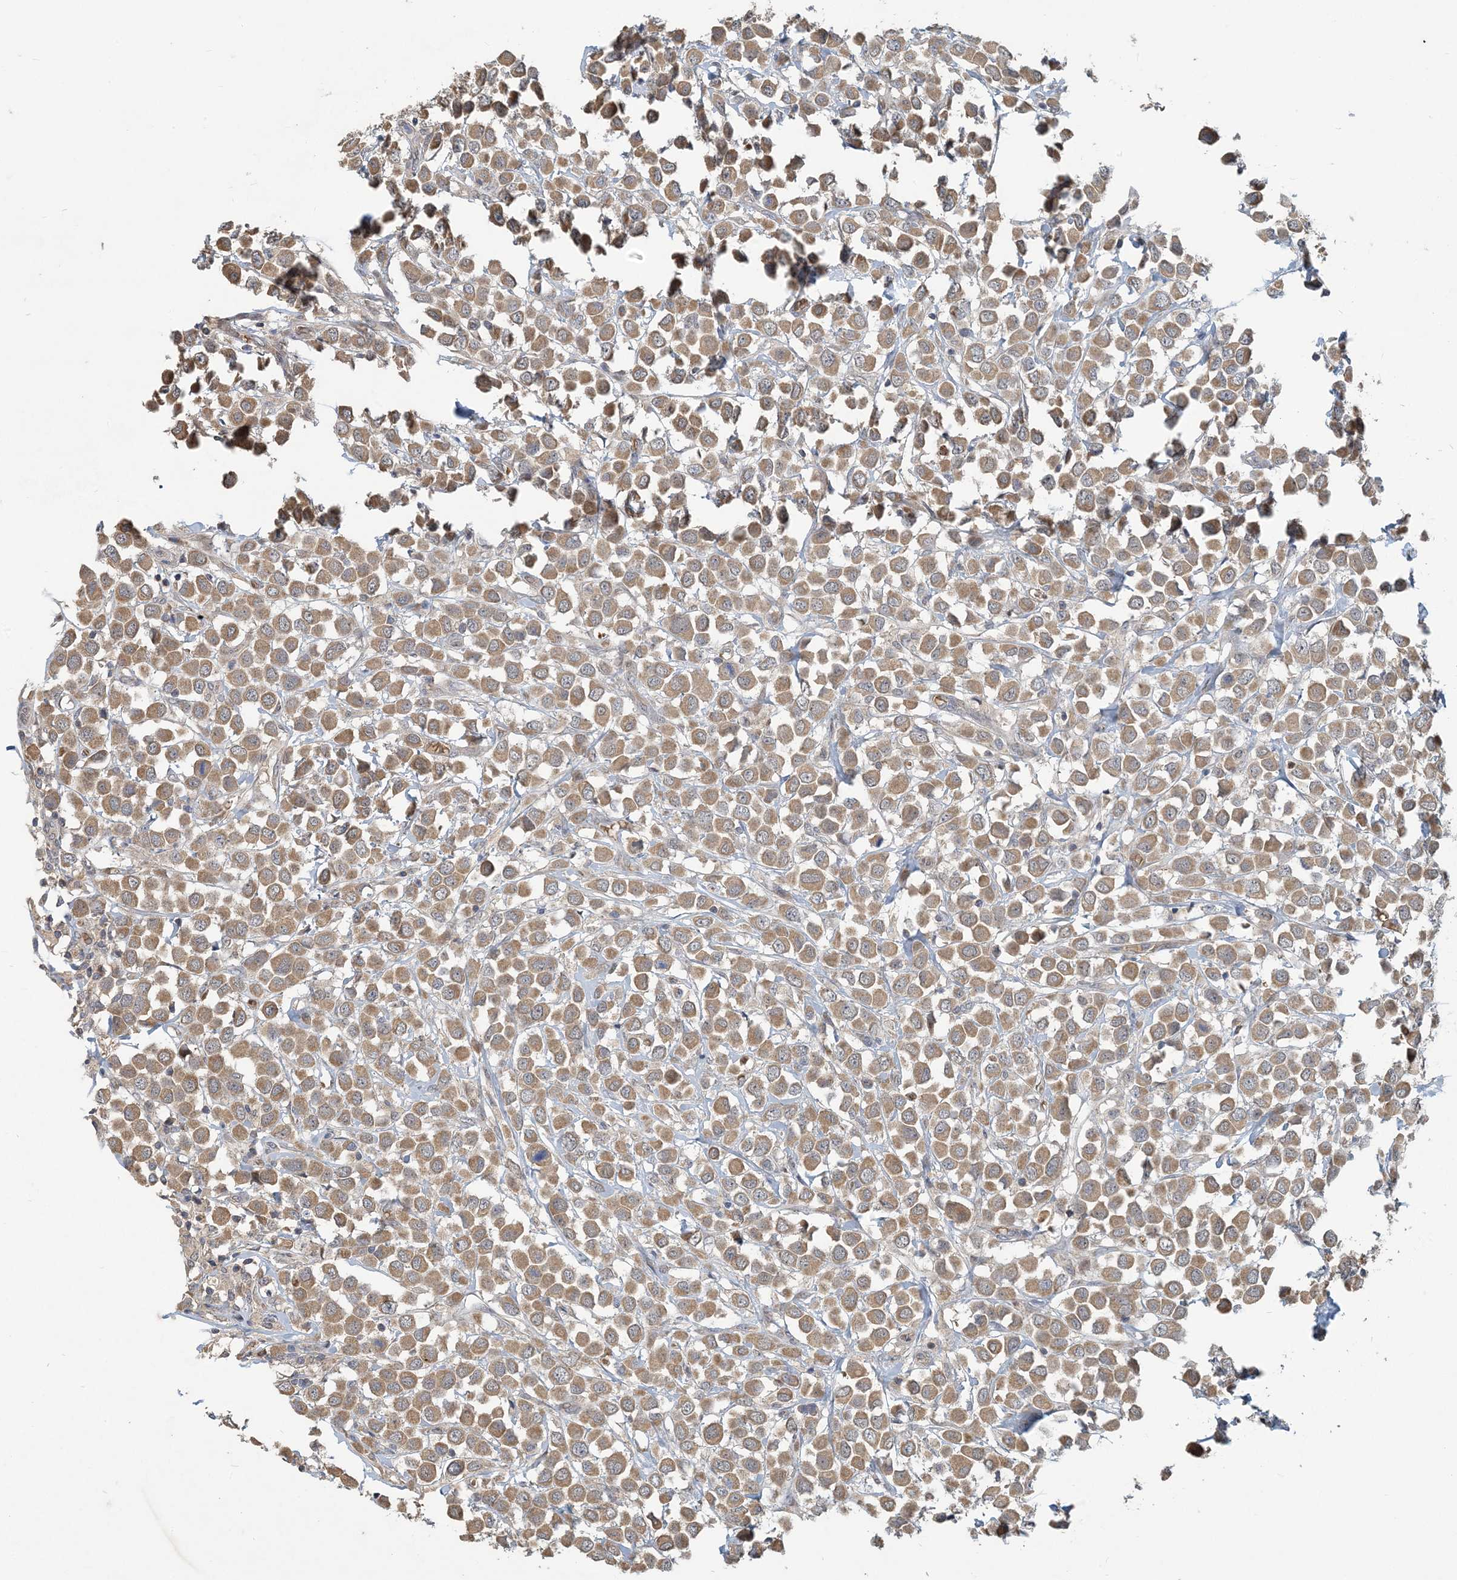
{"staining": {"intensity": "moderate", "quantity": ">75%", "location": "cytoplasmic/membranous"}, "tissue": "breast cancer", "cell_type": "Tumor cells", "image_type": "cancer", "snomed": [{"axis": "morphology", "description": "Duct carcinoma"}, {"axis": "topography", "description": "Breast"}], "caption": "Immunohistochemistry staining of breast cancer, which displays medium levels of moderate cytoplasmic/membranous staining in about >75% of tumor cells indicating moderate cytoplasmic/membranous protein expression. The staining was performed using DAB (brown) for protein detection and nuclei were counterstained in hematoxylin (blue).", "gene": "PUSL1", "patient": {"sex": "female", "age": 61}}